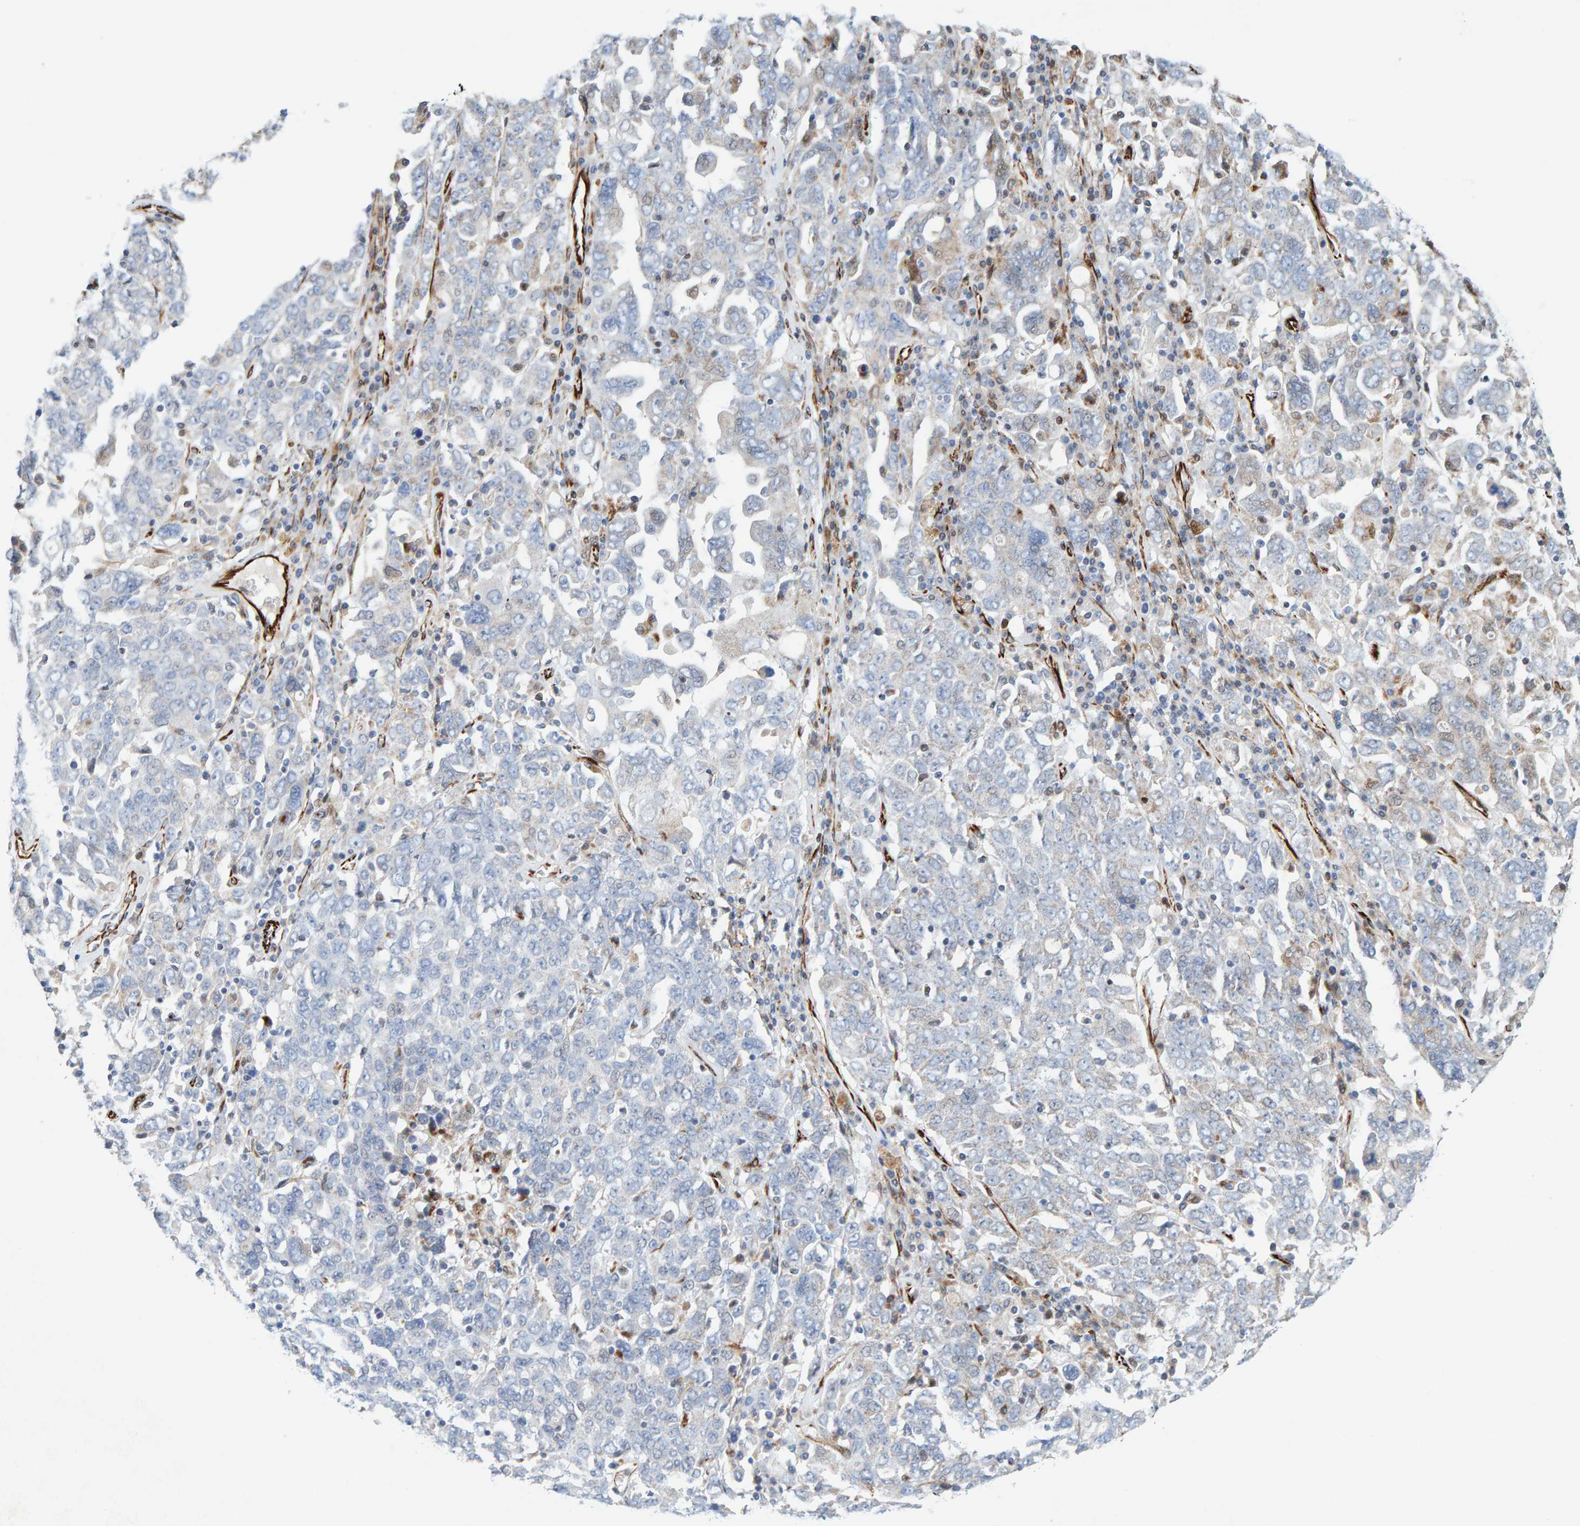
{"staining": {"intensity": "weak", "quantity": "<25%", "location": "cytoplasmic/membranous"}, "tissue": "ovarian cancer", "cell_type": "Tumor cells", "image_type": "cancer", "snomed": [{"axis": "morphology", "description": "Carcinoma, endometroid"}, {"axis": "topography", "description": "Ovary"}], "caption": "Human ovarian cancer (endometroid carcinoma) stained for a protein using immunohistochemistry (IHC) demonstrates no expression in tumor cells.", "gene": "POLG2", "patient": {"sex": "female", "age": 62}}